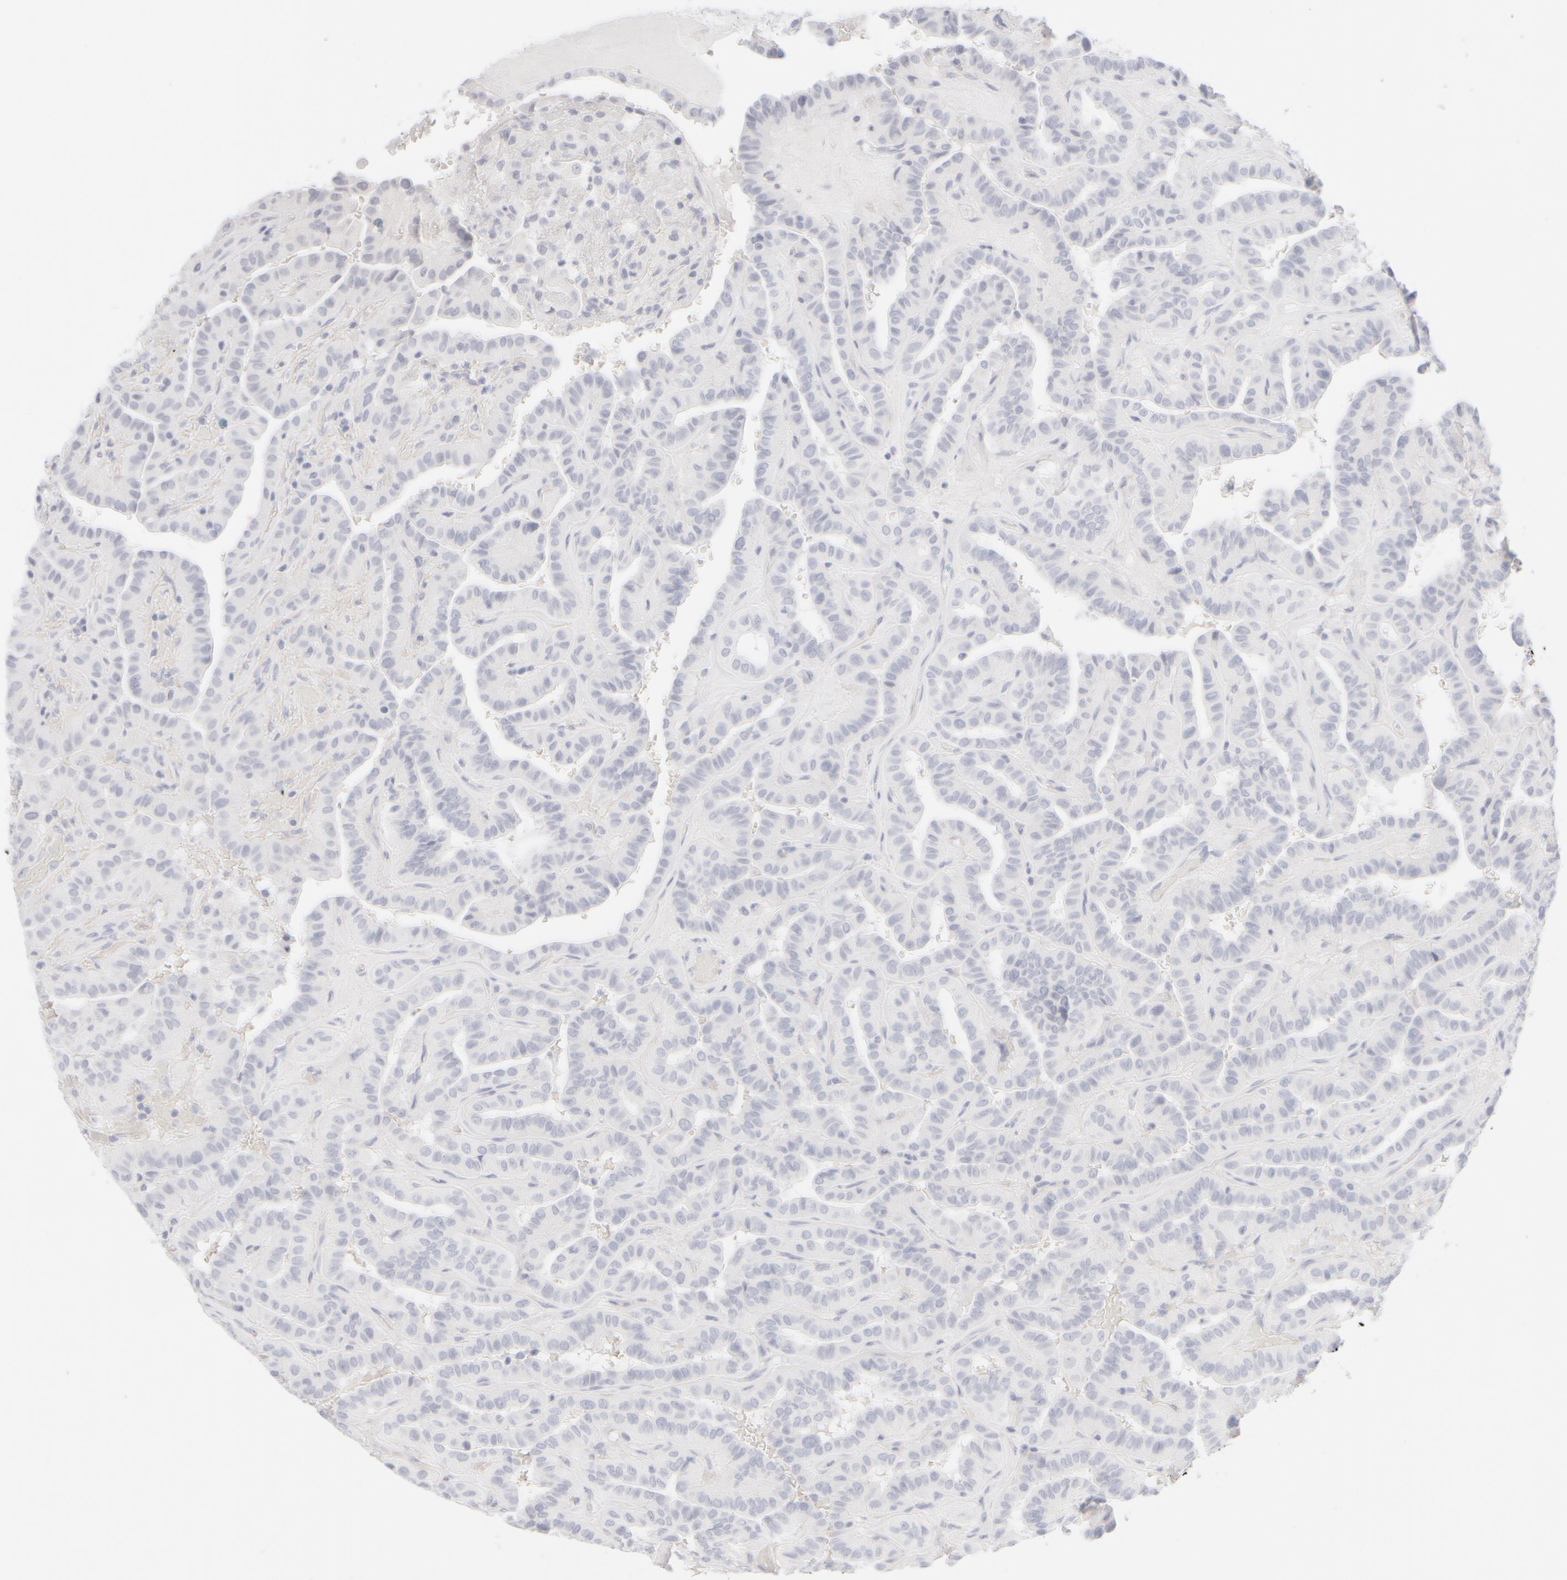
{"staining": {"intensity": "negative", "quantity": "none", "location": "none"}, "tissue": "thyroid cancer", "cell_type": "Tumor cells", "image_type": "cancer", "snomed": [{"axis": "morphology", "description": "Papillary adenocarcinoma, NOS"}, {"axis": "topography", "description": "Thyroid gland"}], "caption": "Tumor cells show no significant protein expression in thyroid cancer (papillary adenocarcinoma).", "gene": "KRT15", "patient": {"sex": "male", "age": 77}}